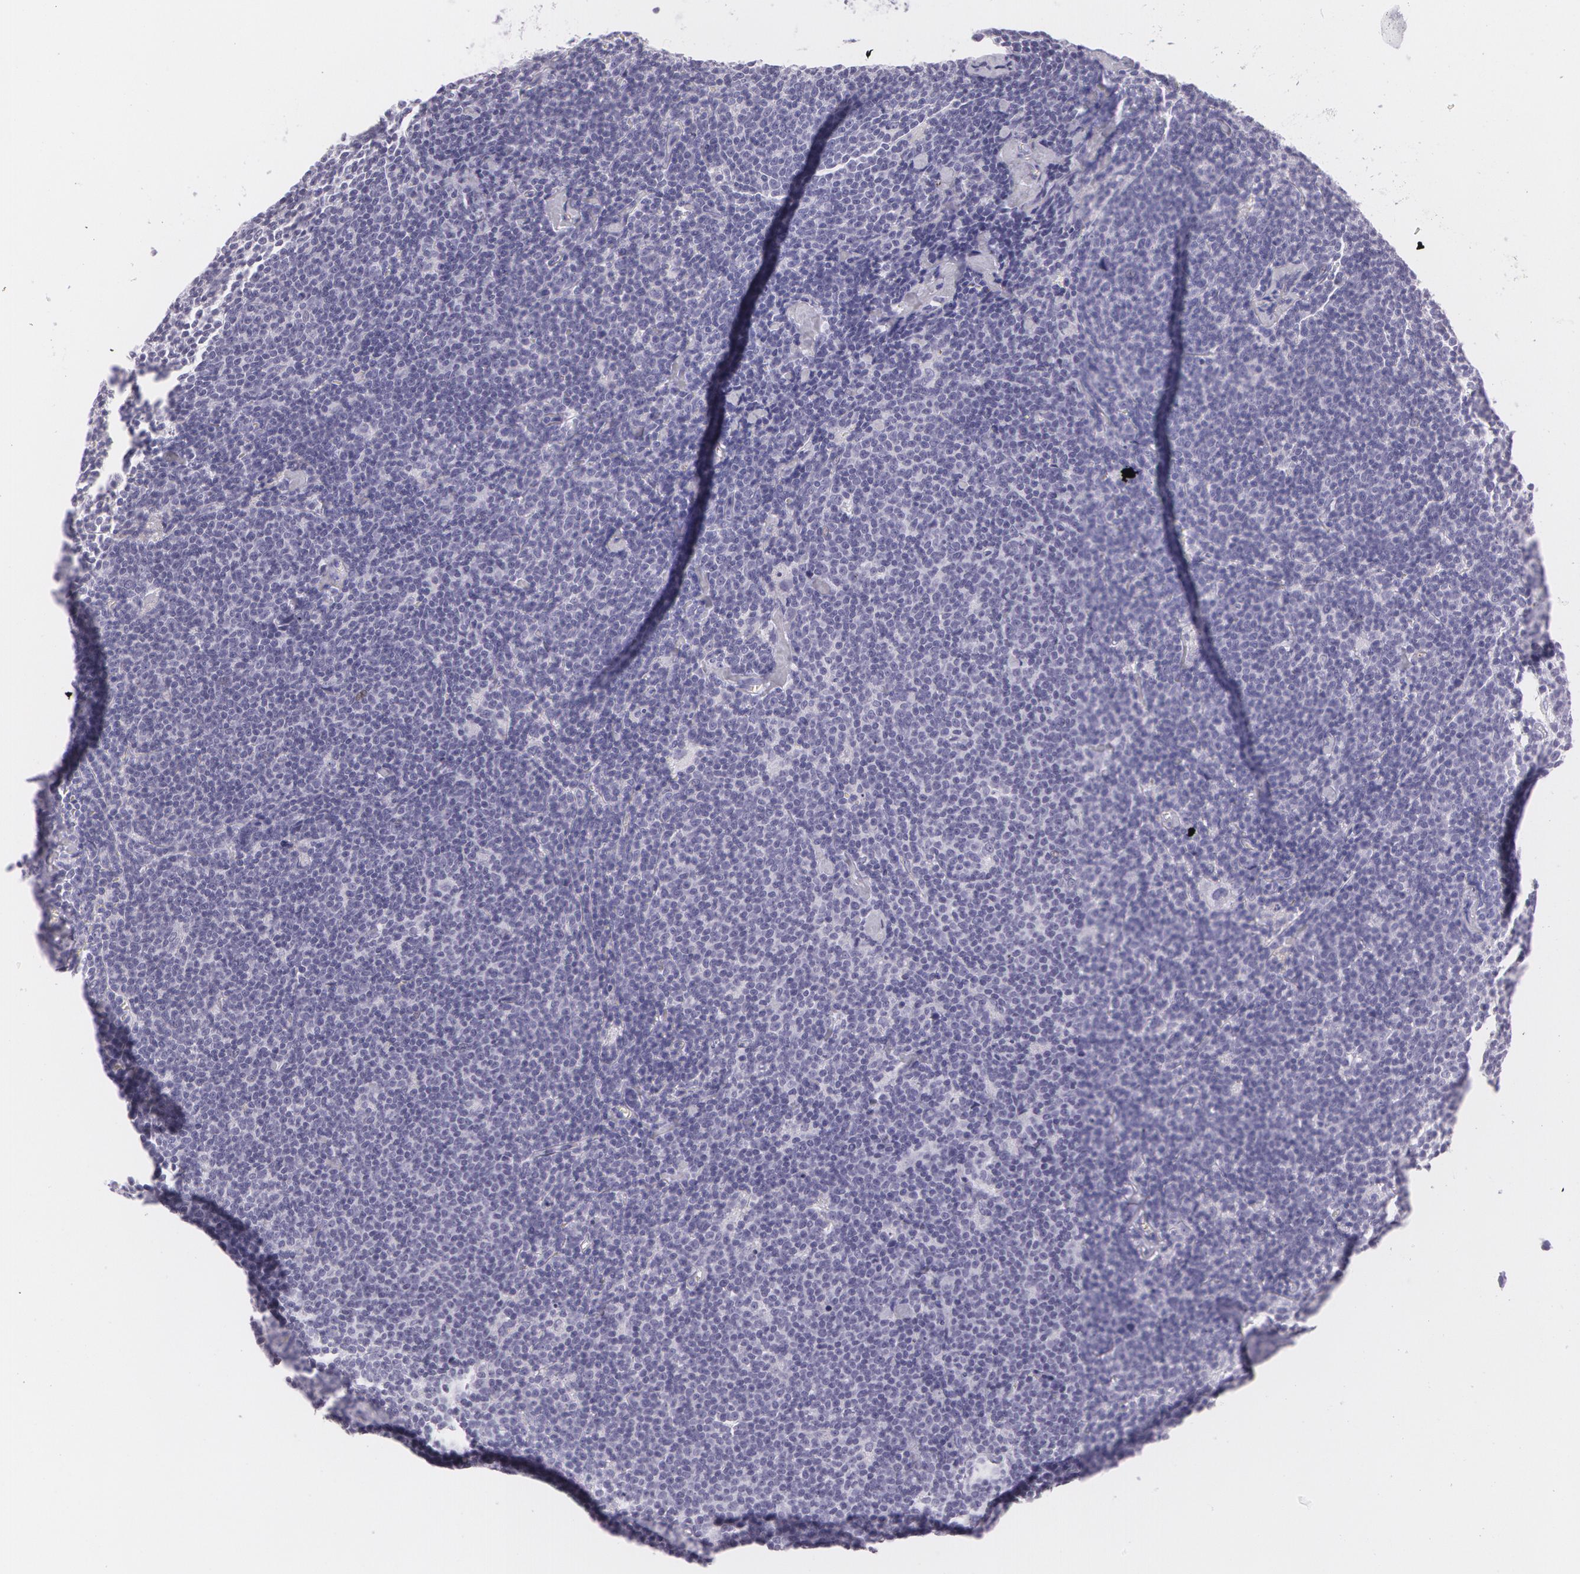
{"staining": {"intensity": "negative", "quantity": "none", "location": "none"}, "tissue": "lymphoma", "cell_type": "Tumor cells", "image_type": "cancer", "snomed": [{"axis": "morphology", "description": "Malignant lymphoma, non-Hodgkin's type, Low grade"}, {"axis": "topography", "description": "Lymph node"}], "caption": "This micrograph is of lymphoma stained with immunohistochemistry (IHC) to label a protein in brown with the nuclei are counter-stained blue. There is no positivity in tumor cells.", "gene": "SNCG", "patient": {"sex": "male", "age": 65}}